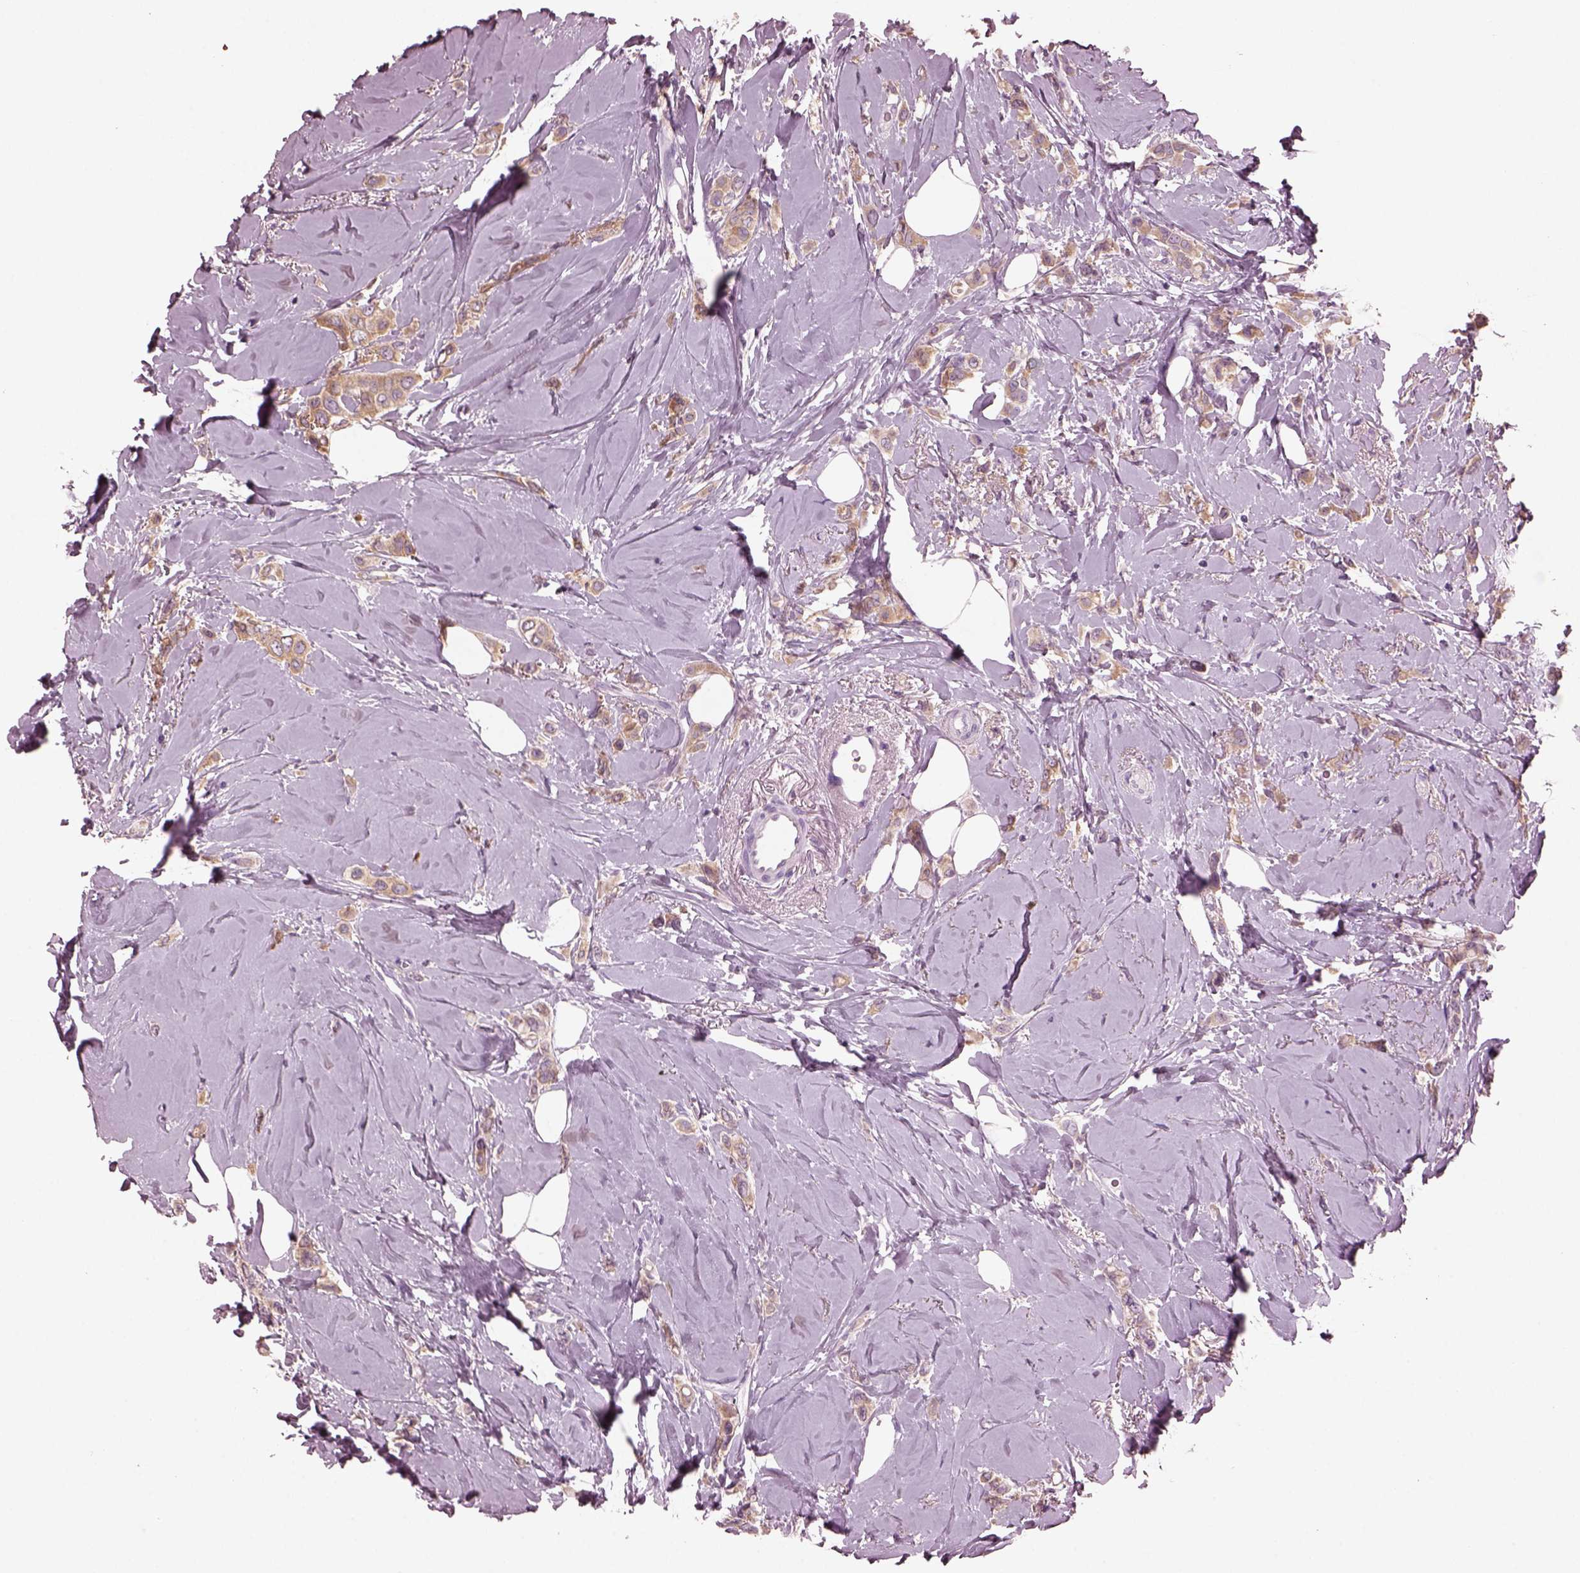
{"staining": {"intensity": "weak", "quantity": ">75%", "location": "cytoplasmic/membranous"}, "tissue": "breast cancer", "cell_type": "Tumor cells", "image_type": "cancer", "snomed": [{"axis": "morphology", "description": "Lobular carcinoma"}, {"axis": "topography", "description": "Breast"}], "caption": "This photomicrograph reveals breast cancer (lobular carcinoma) stained with immunohistochemistry (IHC) to label a protein in brown. The cytoplasmic/membranous of tumor cells show weak positivity for the protein. Nuclei are counter-stained blue.", "gene": "SHTN1", "patient": {"sex": "female", "age": 66}}